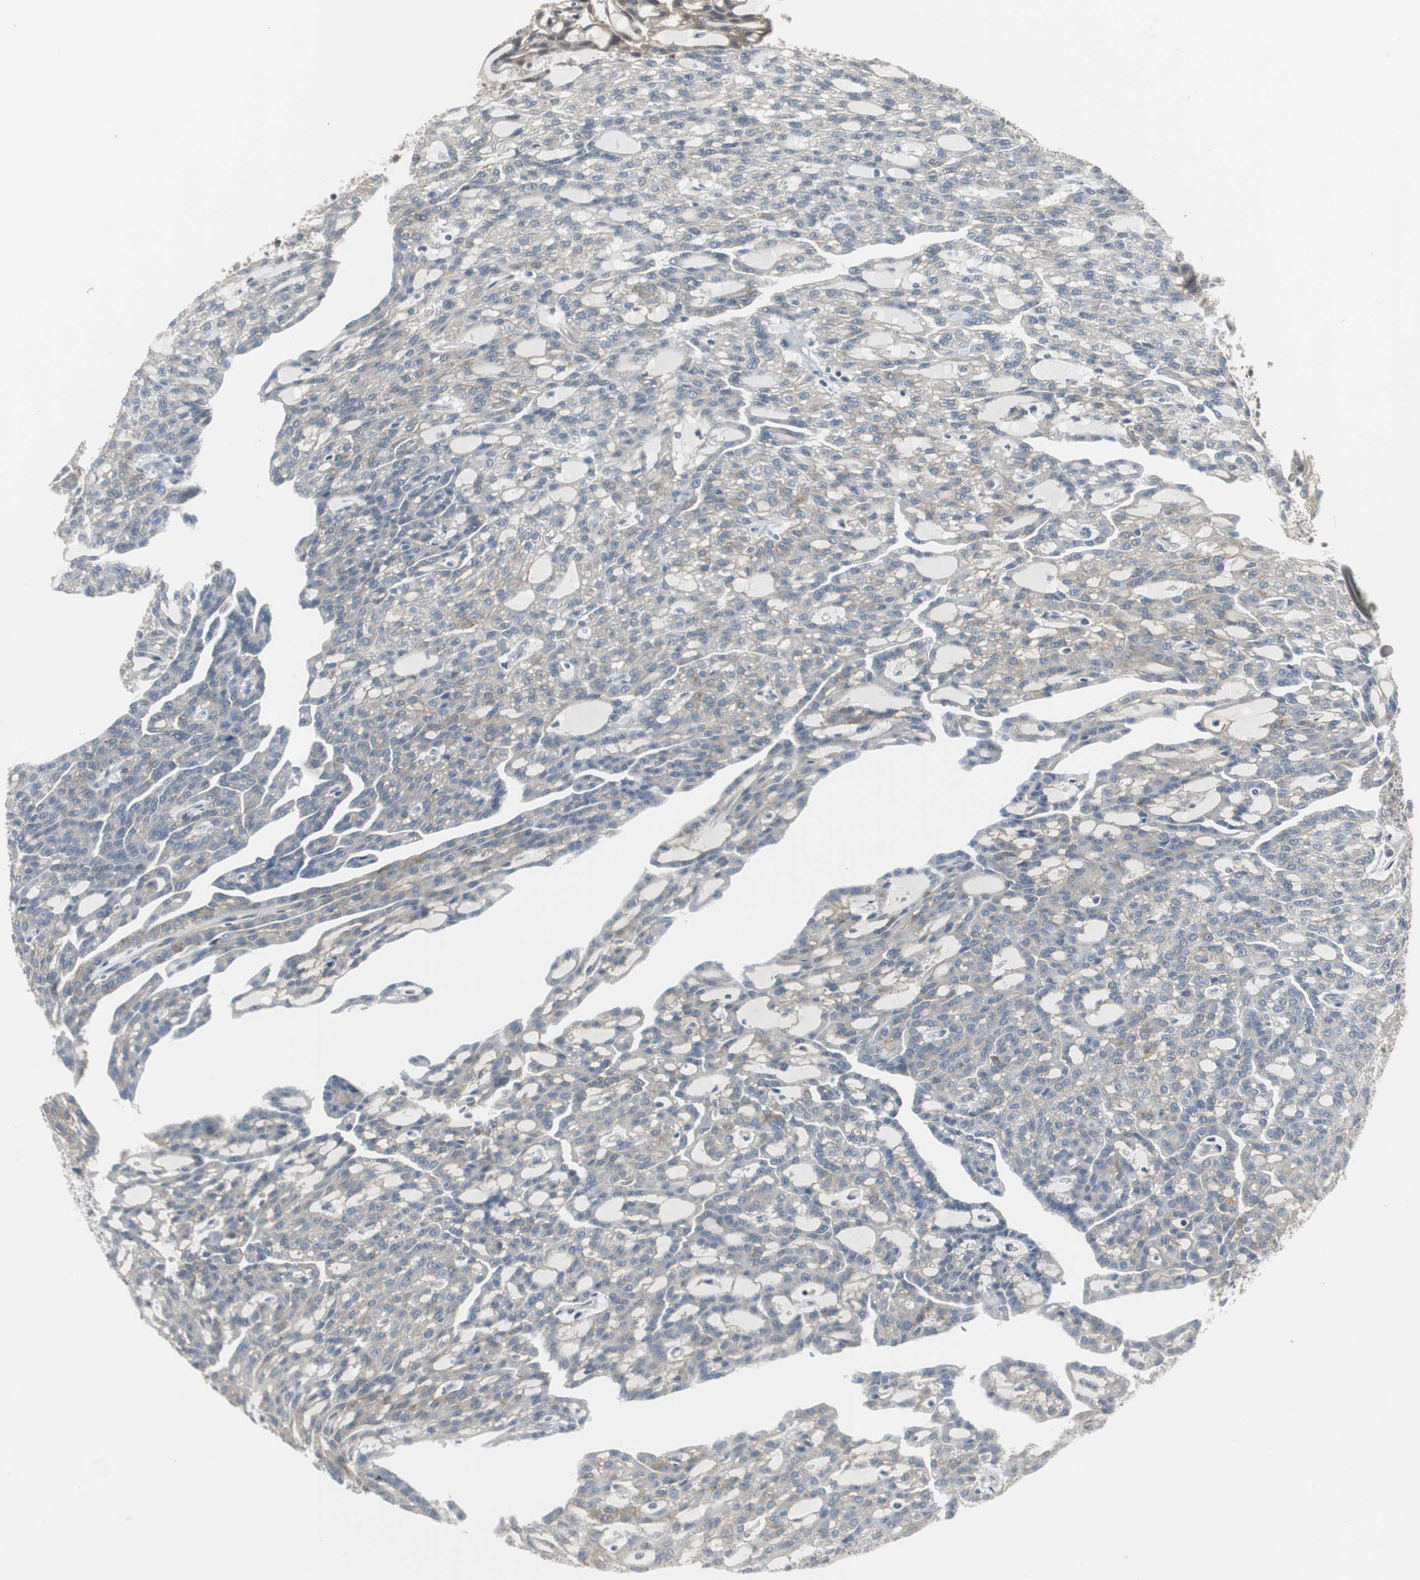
{"staining": {"intensity": "weak", "quantity": "25%-75%", "location": "cytoplasmic/membranous"}, "tissue": "renal cancer", "cell_type": "Tumor cells", "image_type": "cancer", "snomed": [{"axis": "morphology", "description": "Adenocarcinoma, NOS"}, {"axis": "topography", "description": "Kidney"}], "caption": "The micrograph displays a brown stain indicating the presence of a protein in the cytoplasmic/membranous of tumor cells in renal cancer (adenocarcinoma). (DAB (3,3'-diaminobenzidine) = brown stain, brightfield microscopy at high magnification).", "gene": "SCYL3", "patient": {"sex": "male", "age": 63}}